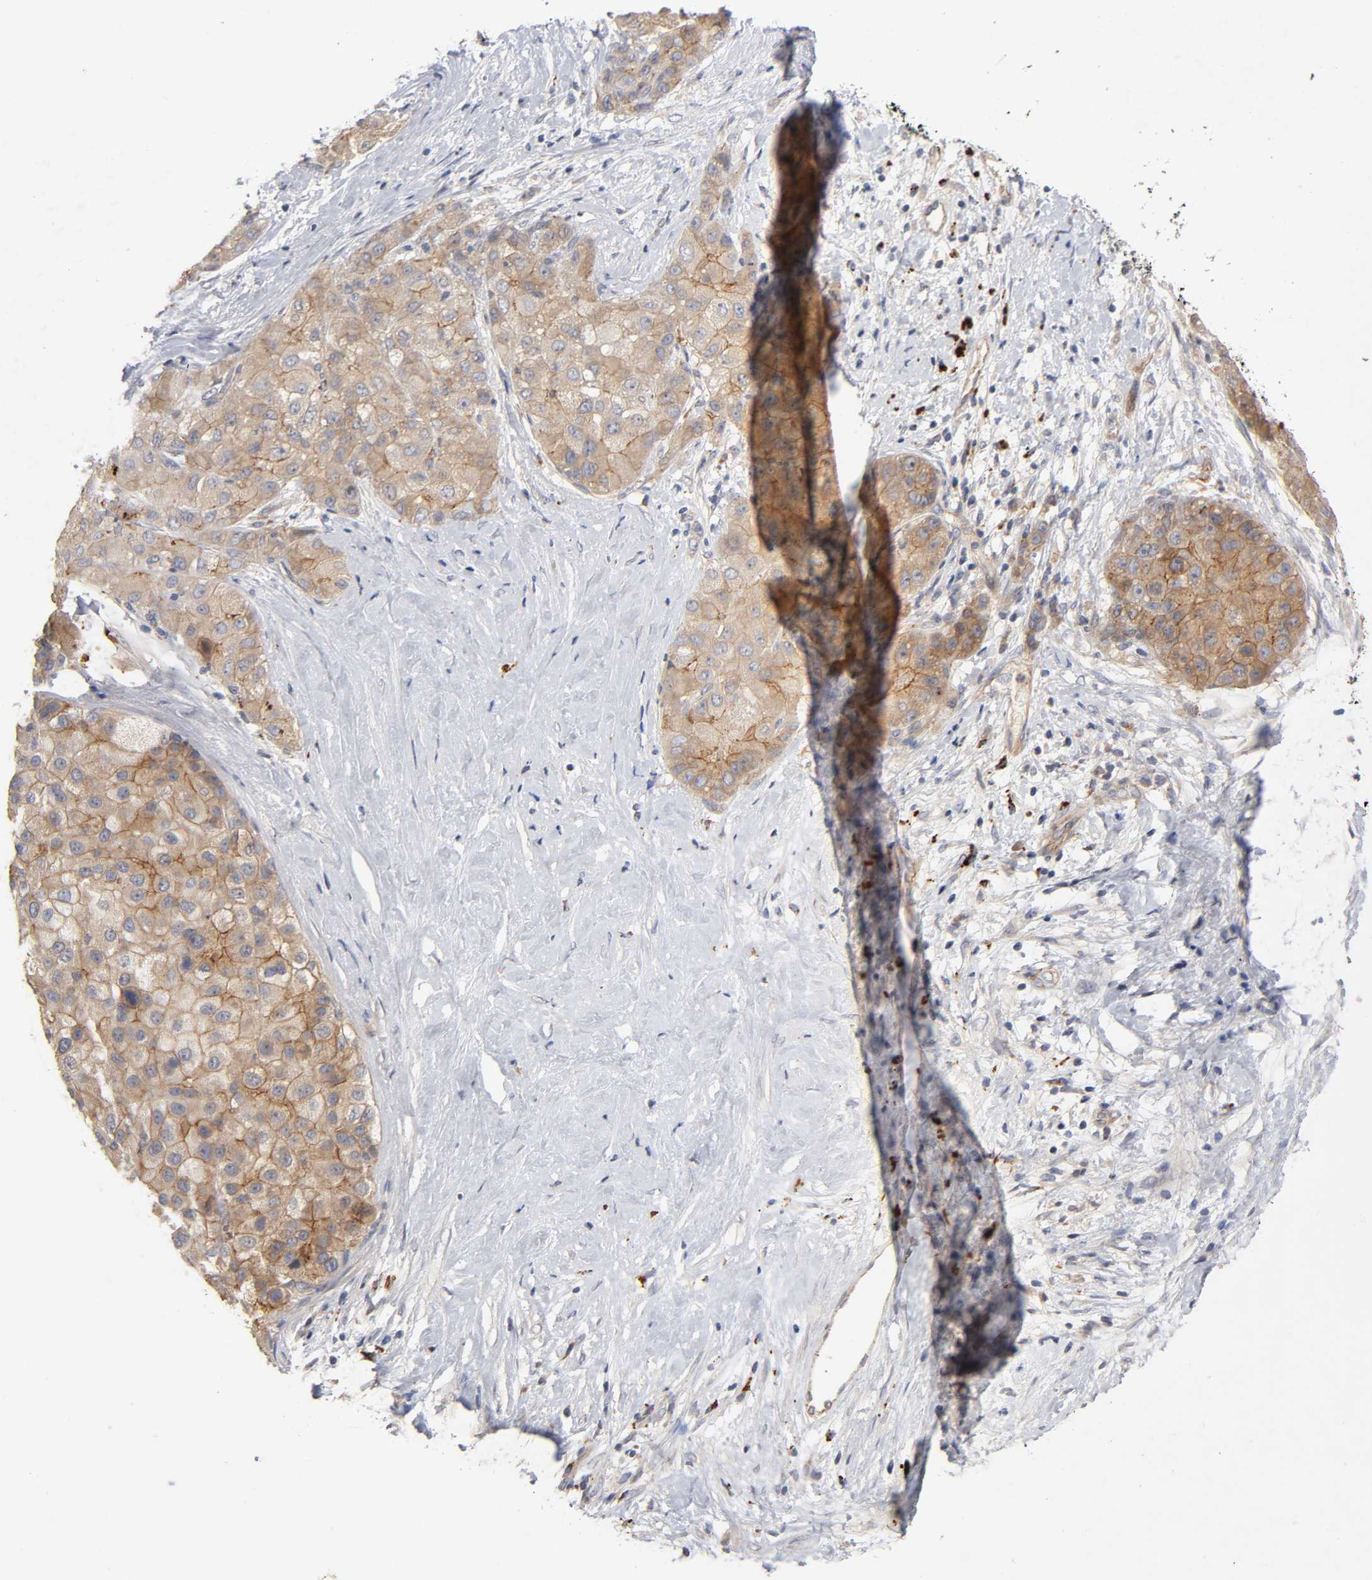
{"staining": {"intensity": "moderate", "quantity": ">75%", "location": "cytoplasmic/membranous"}, "tissue": "liver cancer", "cell_type": "Tumor cells", "image_type": "cancer", "snomed": [{"axis": "morphology", "description": "Carcinoma, Hepatocellular, NOS"}, {"axis": "topography", "description": "Liver"}], "caption": "High-power microscopy captured an IHC histopathology image of liver hepatocellular carcinoma, revealing moderate cytoplasmic/membranous positivity in approximately >75% of tumor cells. (DAB IHC, brown staining for protein, blue staining for nuclei).", "gene": "PDZD11", "patient": {"sex": "male", "age": 80}}